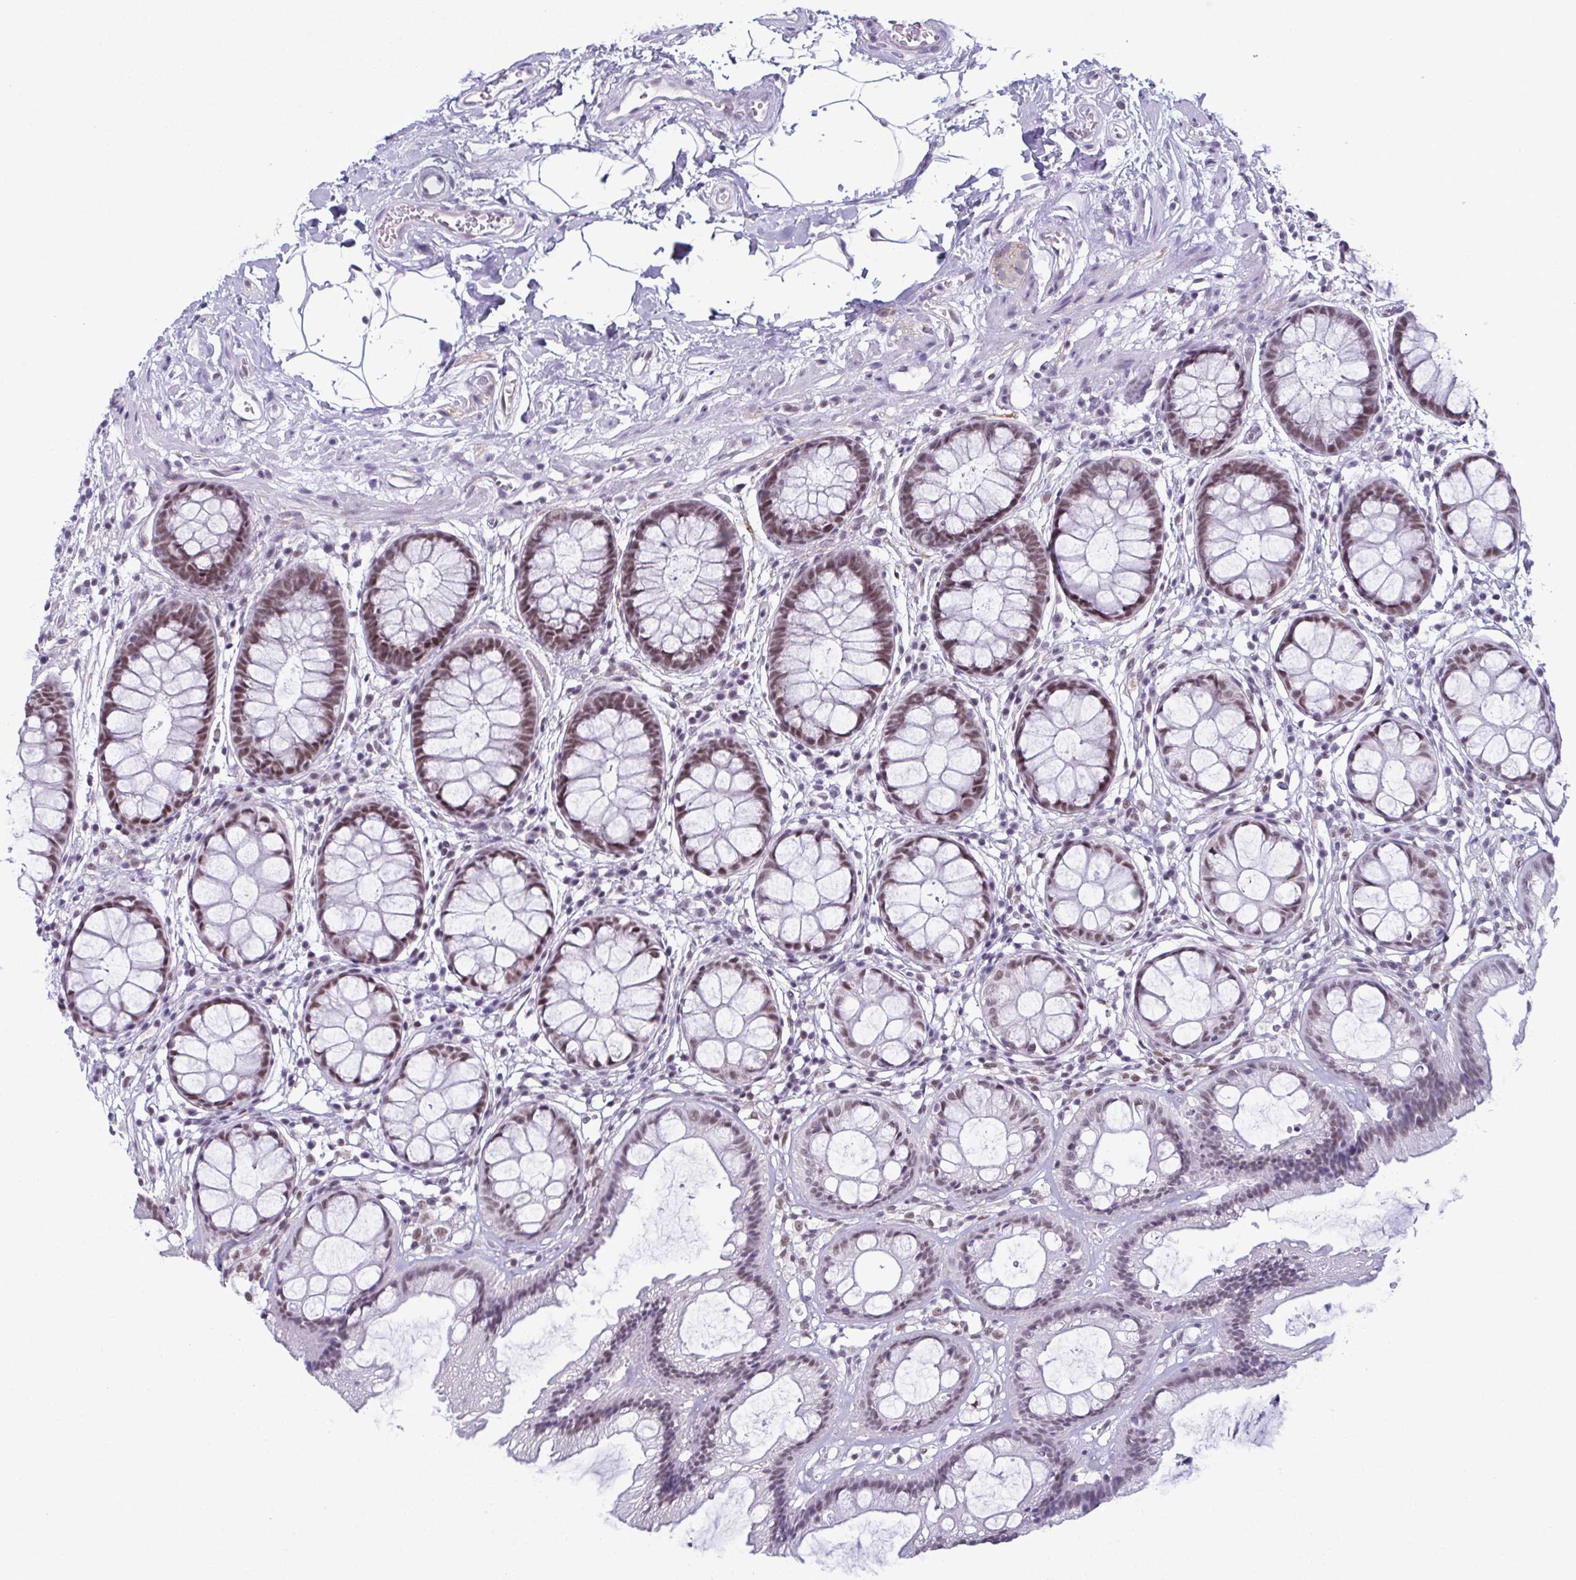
{"staining": {"intensity": "moderate", "quantity": ">75%", "location": "nuclear"}, "tissue": "rectum", "cell_type": "Glandular cells", "image_type": "normal", "snomed": [{"axis": "morphology", "description": "Normal tissue, NOS"}, {"axis": "topography", "description": "Rectum"}], "caption": "A high-resolution photomicrograph shows immunohistochemistry (IHC) staining of benign rectum, which shows moderate nuclear positivity in approximately >75% of glandular cells.", "gene": "RBM7", "patient": {"sex": "female", "age": 62}}